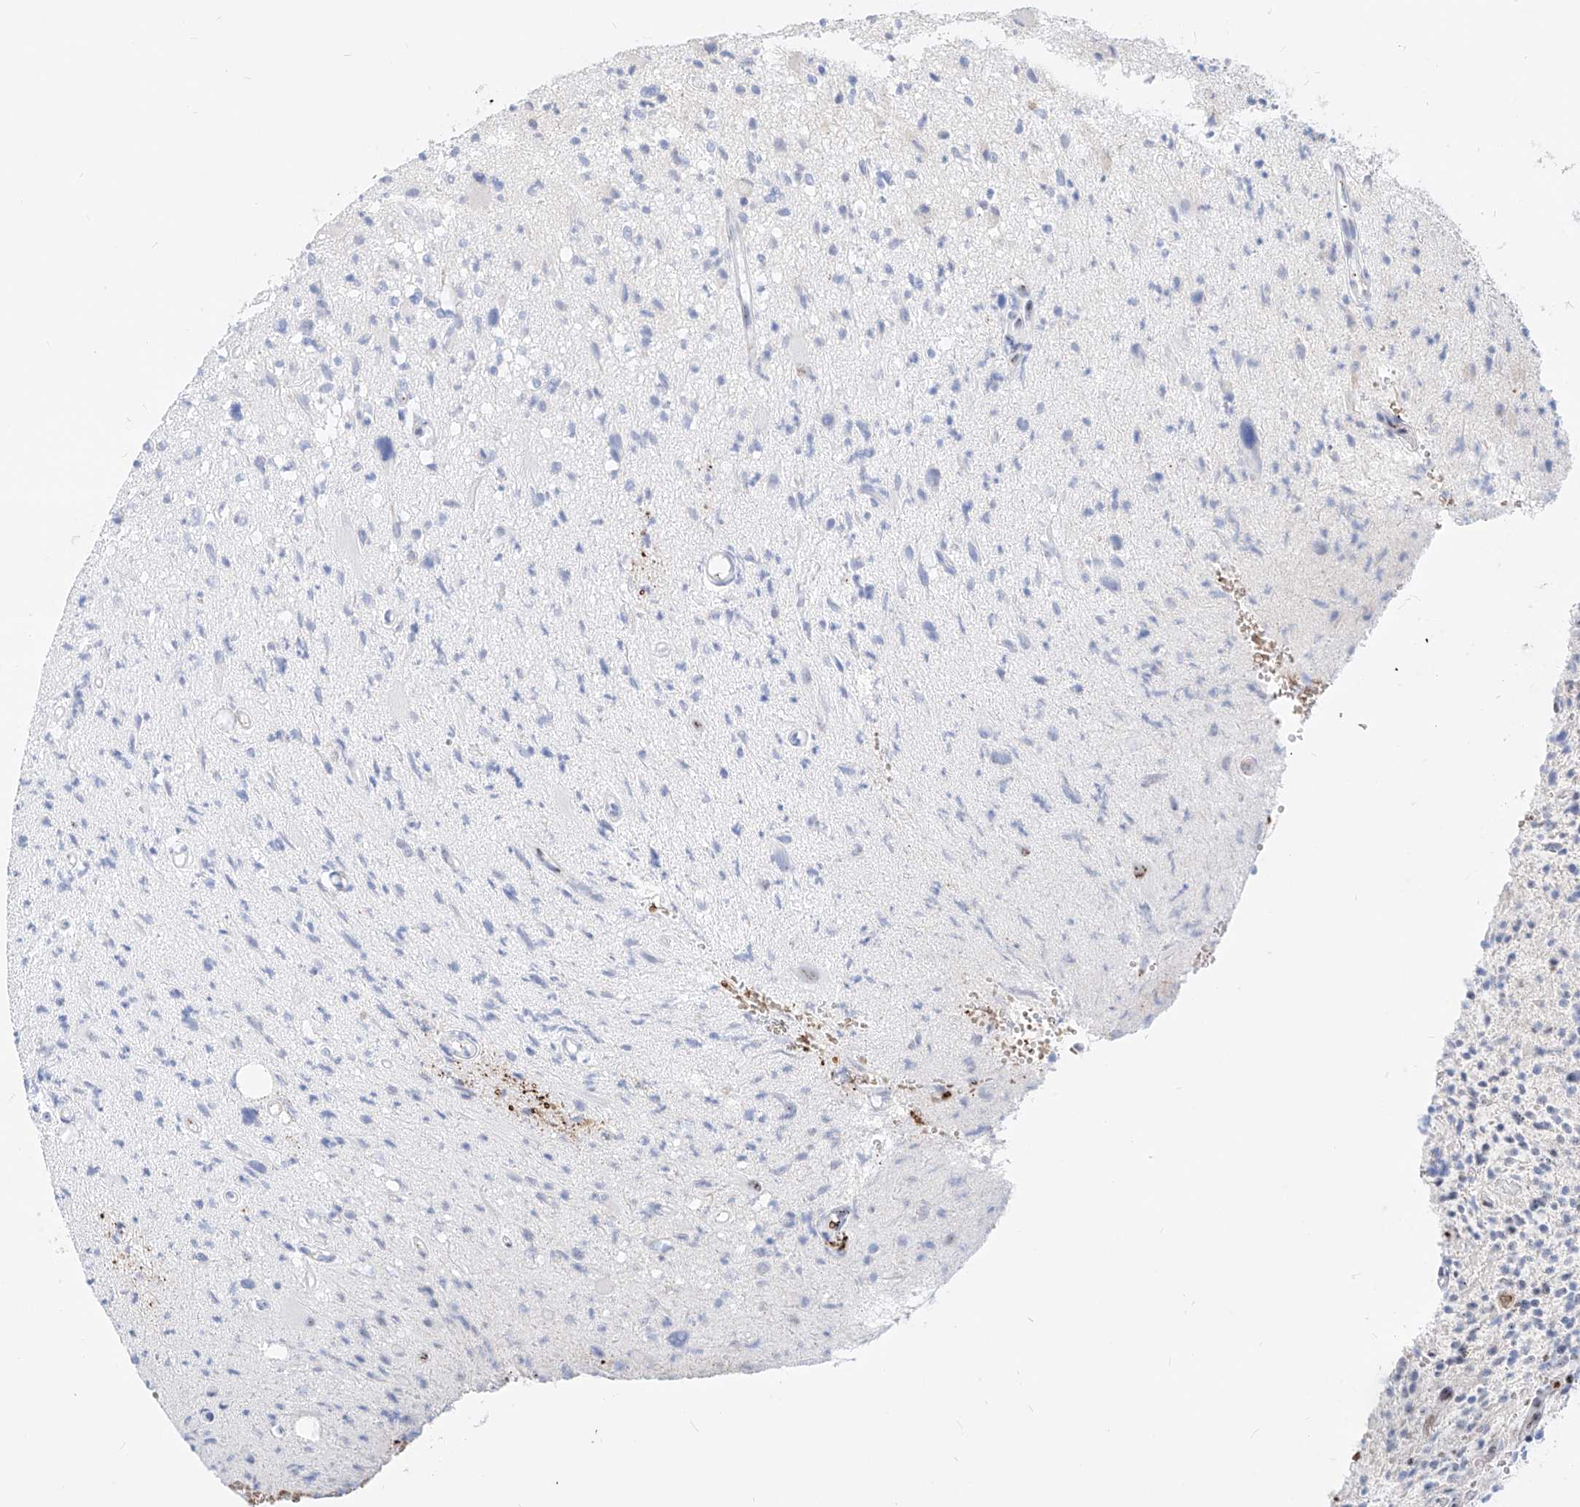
{"staining": {"intensity": "negative", "quantity": "none", "location": "none"}, "tissue": "glioma", "cell_type": "Tumor cells", "image_type": "cancer", "snomed": [{"axis": "morphology", "description": "Glioma, malignant, High grade"}, {"axis": "topography", "description": "Brain"}], "caption": "A high-resolution histopathology image shows immunohistochemistry staining of glioma, which demonstrates no significant positivity in tumor cells. Brightfield microscopy of immunohistochemistry (IHC) stained with DAB (brown) and hematoxylin (blue), captured at high magnification.", "gene": "ZFP42", "patient": {"sex": "male", "age": 48}}